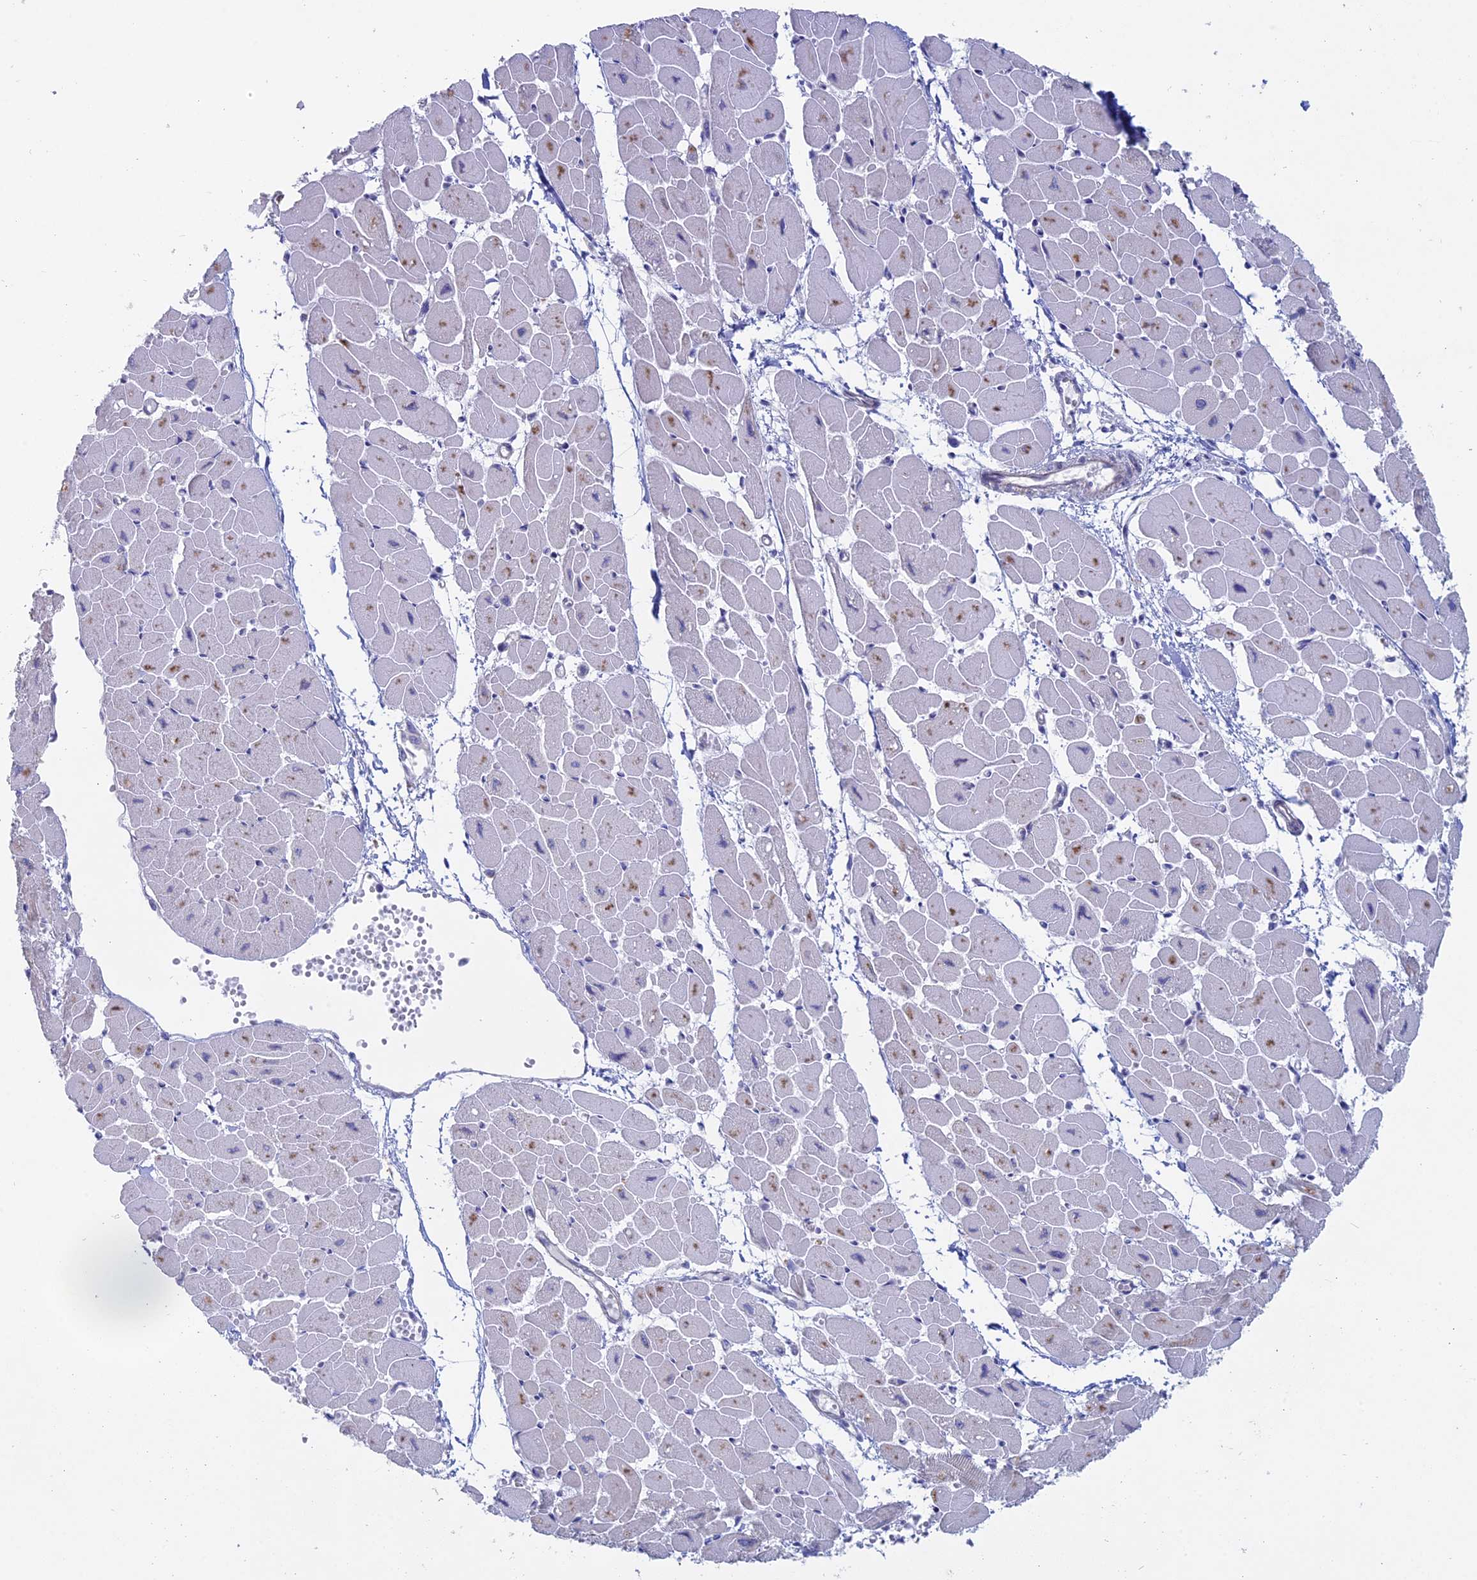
{"staining": {"intensity": "moderate", "quantity": "25%-75%", "location": "cytoplasmic/membranous"}, "tissue": "heart muscle", "cell_type": "Cardiomyocytes", "image_type": "normal", "snomed": [{"axis": "morphology", "description": "Normal tissue, NOS"}, {"axis": "topography", "description": "Heart"}], "caption": "A photomicrograph showing moderate cytoplasmic/membranous positivity in approximately 25%-75% of cardiomyocytes in normal heart muscle, as visualized by brown immunohistochemical staining.", "gene": "MYO5B", "patient": {"sex": "female", "age": 54}}